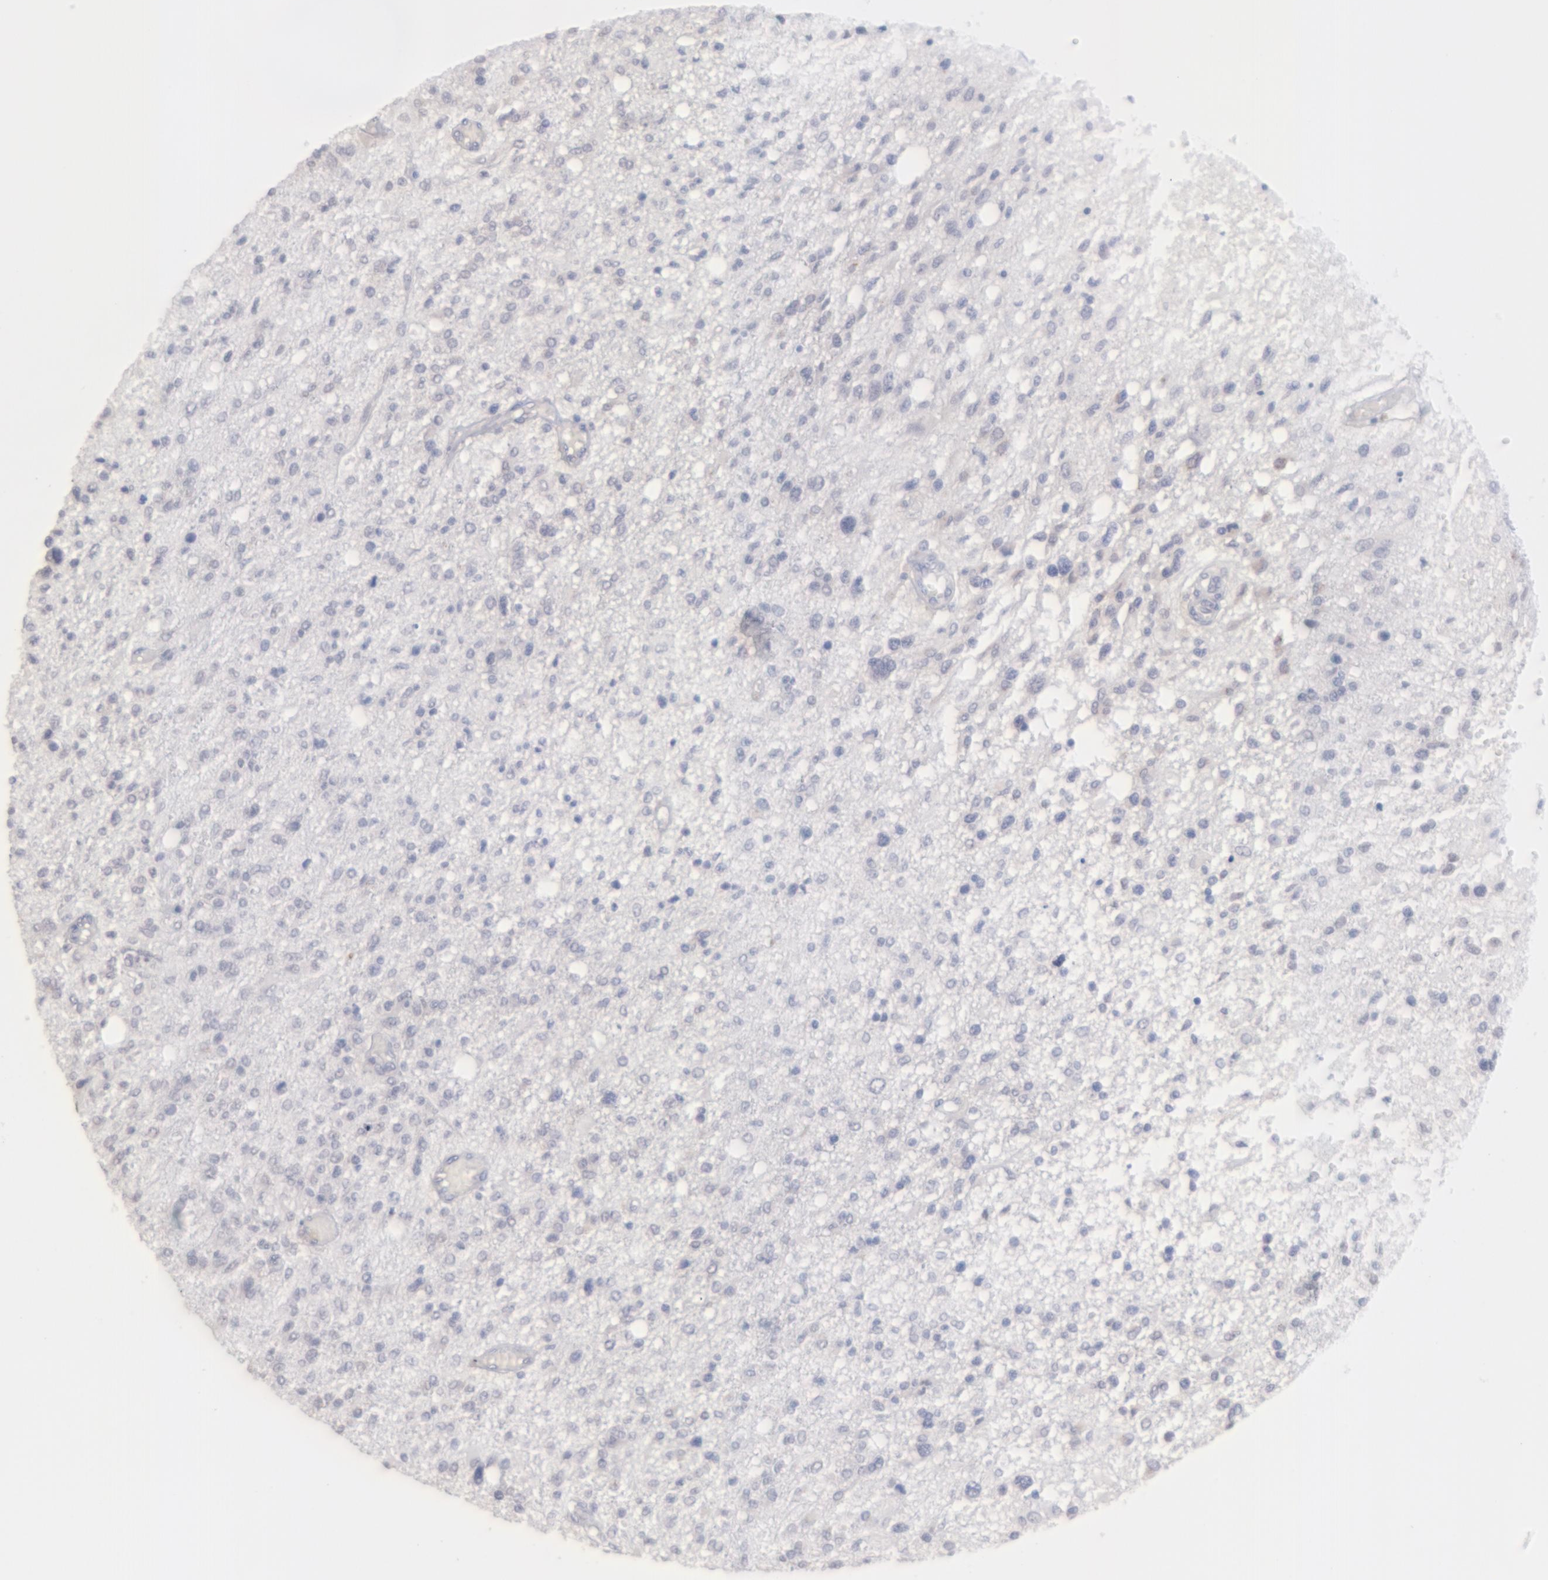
{"staining": {"intensity": "weak", "quantity": "<25%", "location": "nuclear"}, "tissue": "glioma", "cell_type": "Tumor cells", "image_type": "cancer", "snomed": [{"axis": "morphology", "description": "Glioma, malignant, High grade"}, {"axis": "topography", "description": "Cerebral cortex"}], "caption": "Tumor cells are negative for brown protein staining in glioma.", "gene": "MGAM", "patient": {"sex": "male", "age": 76}}